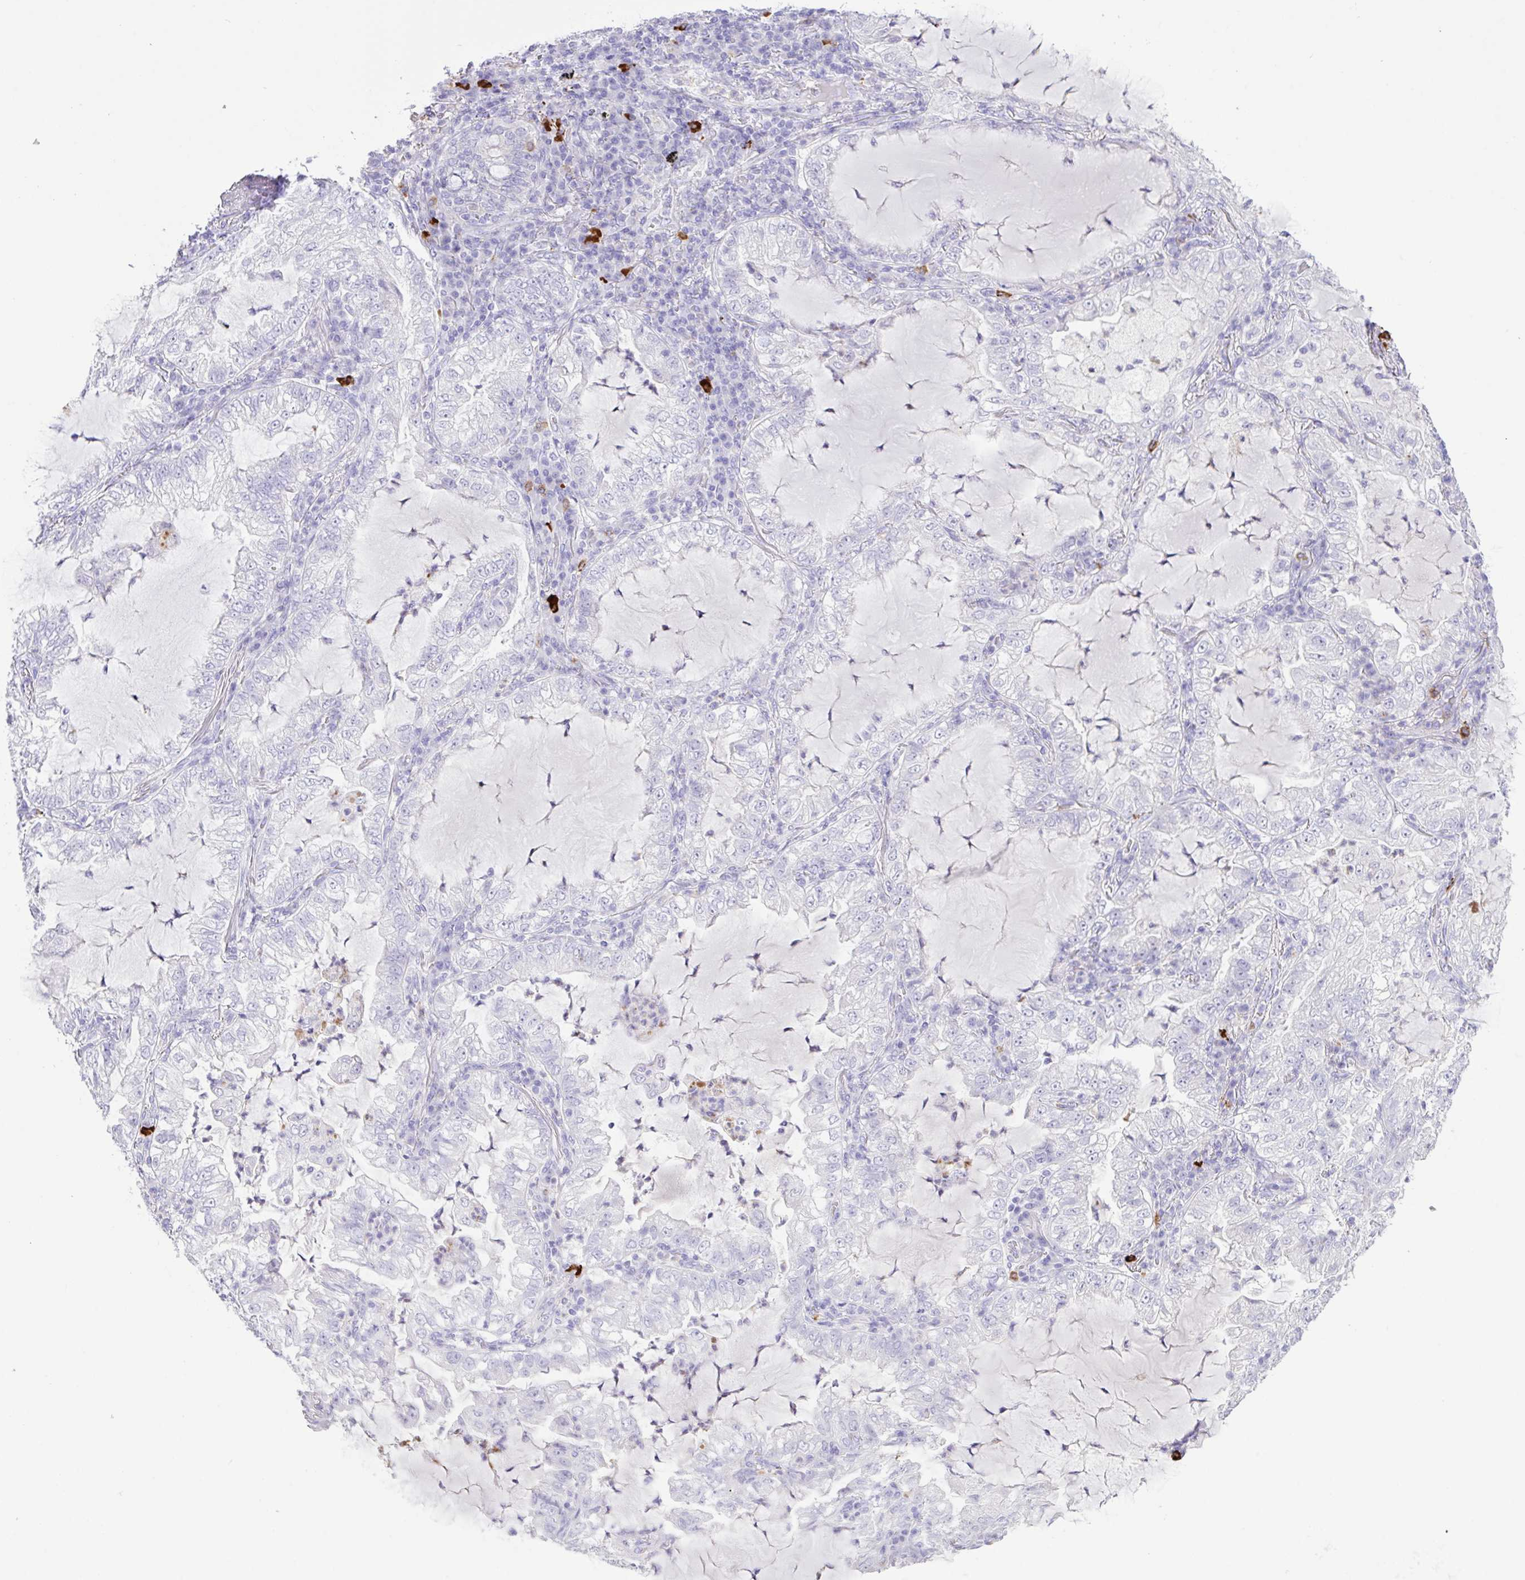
{"staining": {"intensity": "negative", "quantity": "none", "location": "none"}, "tissue": "lung cancer", "cell_type": "Tumor cells", "image_type": "cancer", "snomed": [{"axis": "morphology", "description": "Adenocarcinoma, NOS"}, {"axis": "topography", "description": "Lung"}], "caption": "A micrograph of lung adenocarcinoma stained for a protein reveals no brown staining in tumor cells.", "gene": "CST11", "patient": {"sex": "female", "age": 73}}